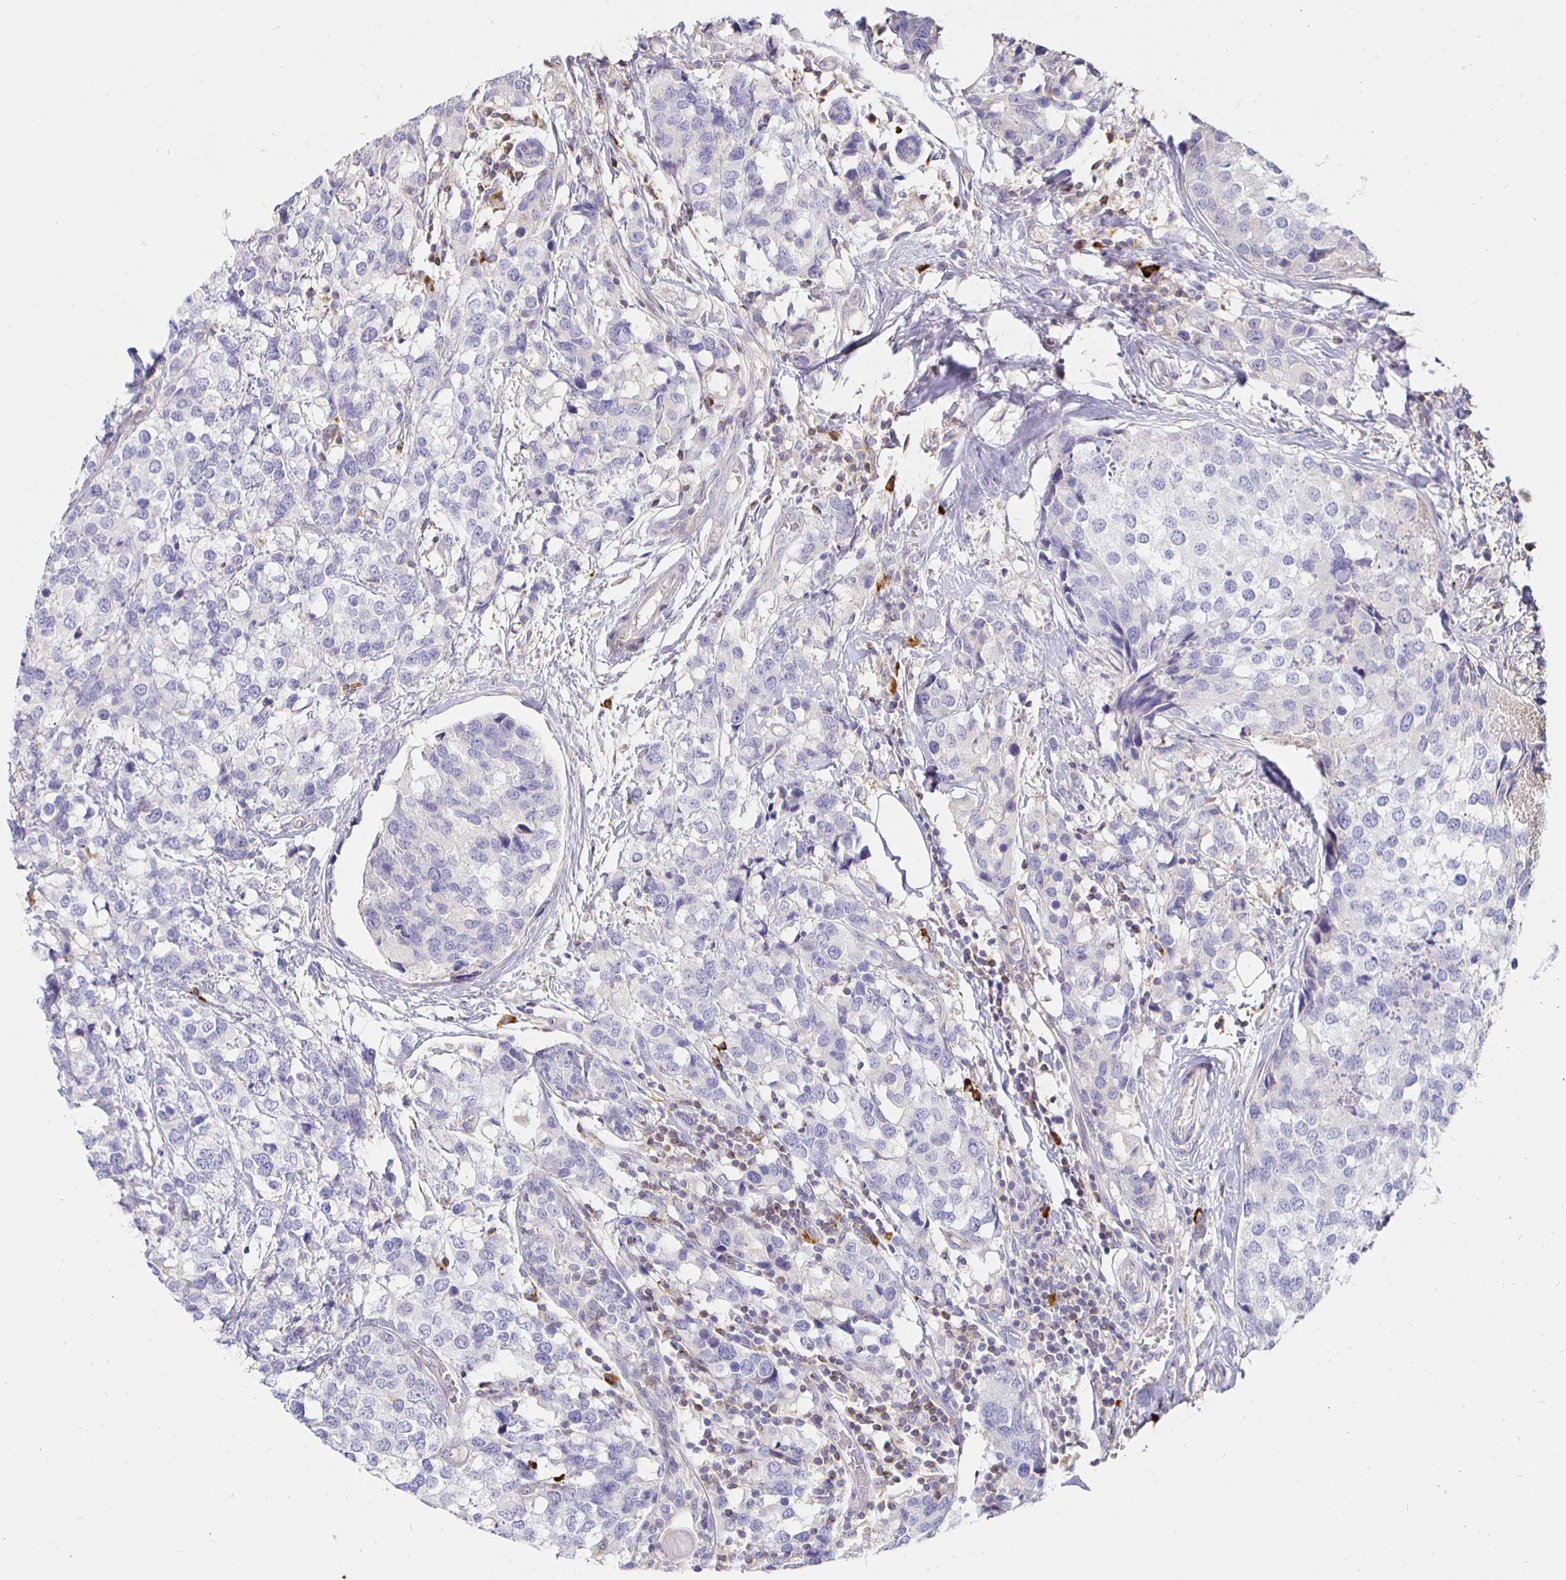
{"staining": {"intensity": "negative", "quantity": "none", "location": "none"}, "tissue": "breast cancer", "cell_type": "Tumor cells", "image_type": "cancer", "snomed": [{"axis": "morphology", "description": "Lobular carcinoma"}, {"axis": "topography", "description": "Breast"}], "caption": "Tumor cells show no significant protein expression in lobular carcinoma (breast).", "gene": "CXCR3", "patient": {"sex": "female", "age": 59}}